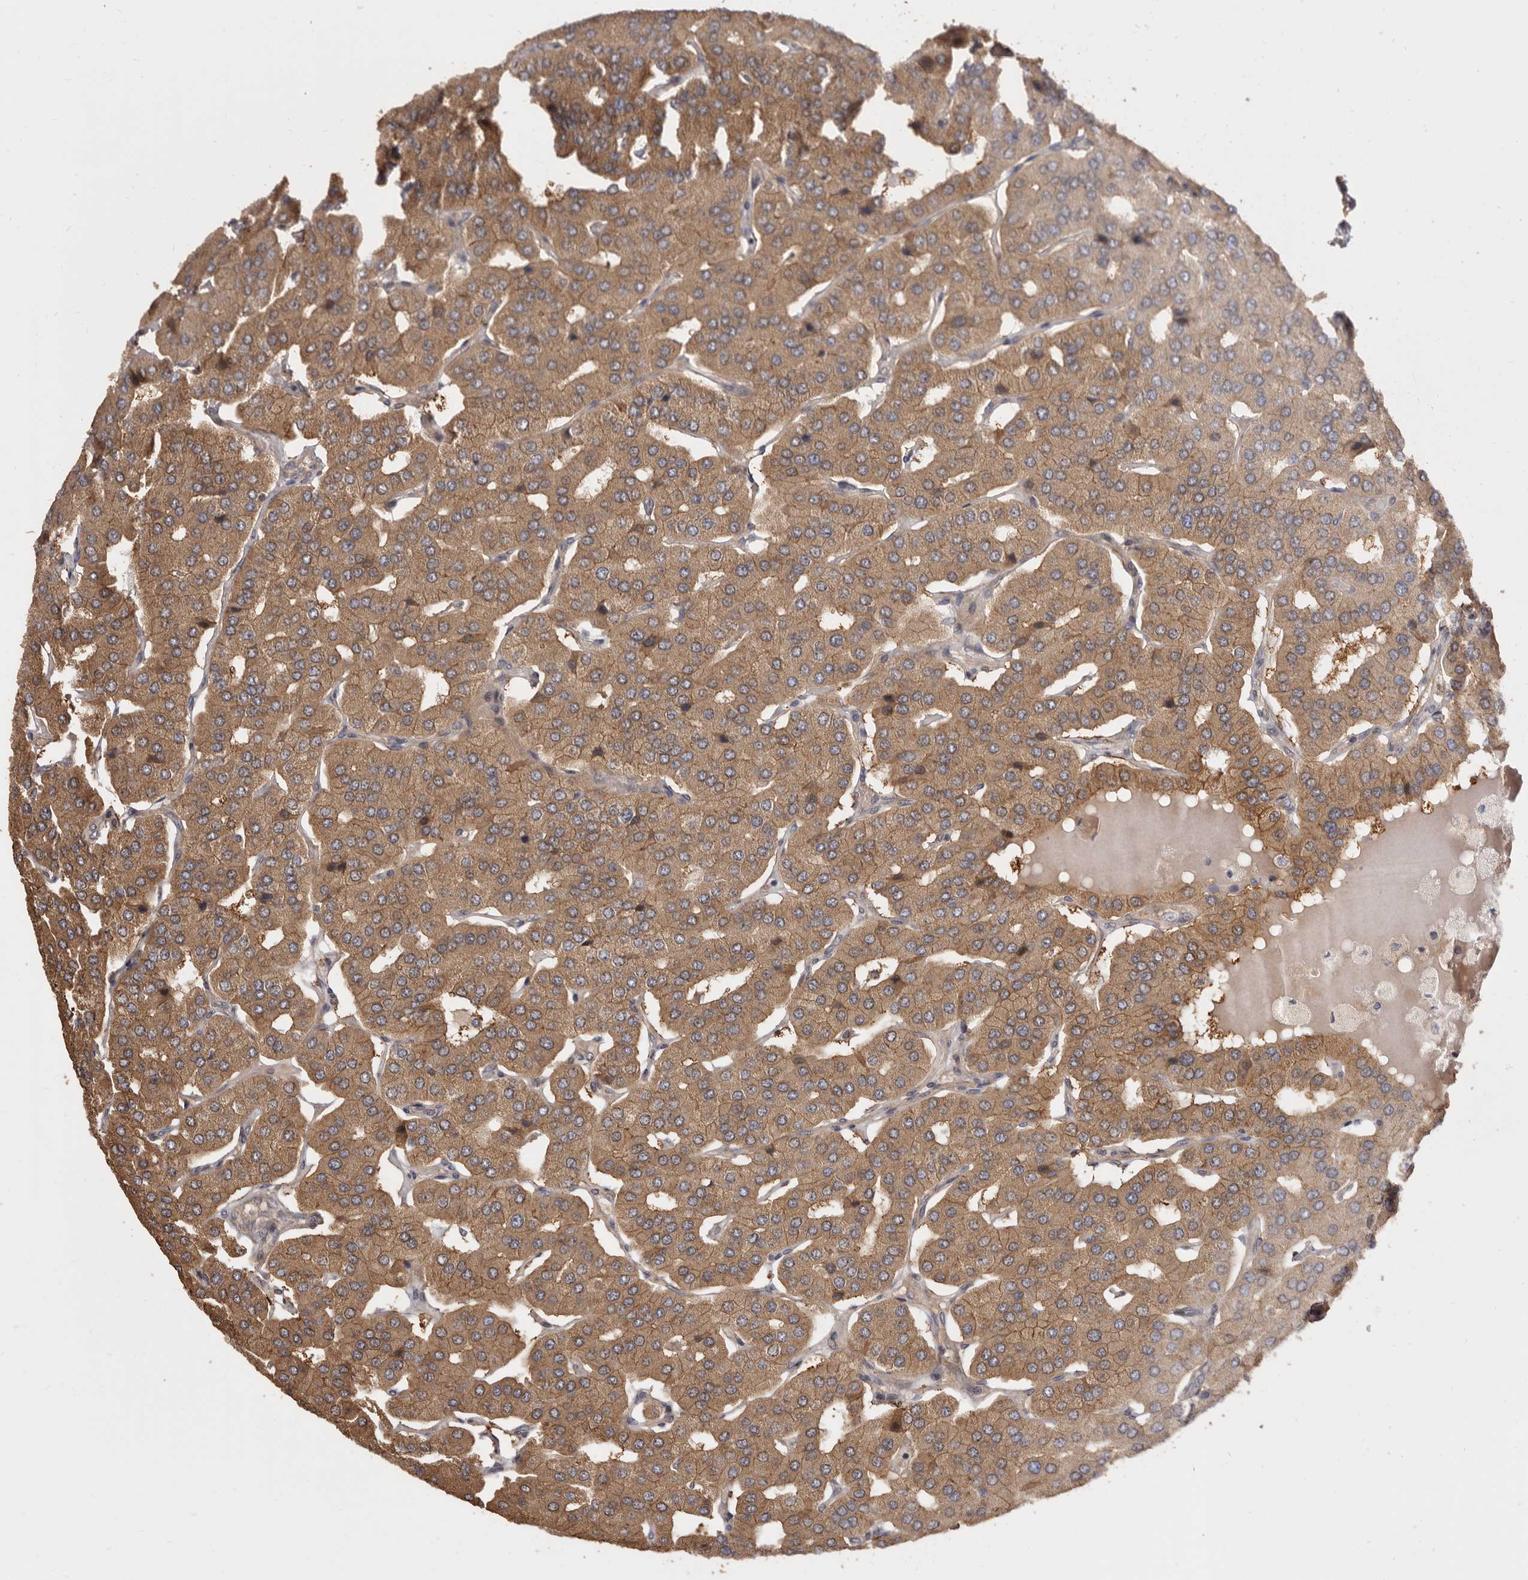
{"staining": {"intensity": "moderate", "quantity": ">75%", "location": "cytoplasmic/membranous"}, "tissue": "parathyroid gland", "cell_type": "Glandular cells", "image_type": "normal", "snomed": [{"axis": "morphology", "description": "Normal tissue, NOS"}, {"axis": "morphology", "description": "Adenoma, NOS"}, {"axis": "topography", "description": "Parathyroid gland"}], "caption": "Immunohistochemical staining of unremarkable parathyroid gland displays moderate cytoplasmic/membranous protein expression in approximately >75% of glandular cells.", "gene": "COQ8B", "patient": {"sex": "female", "age": 86}}